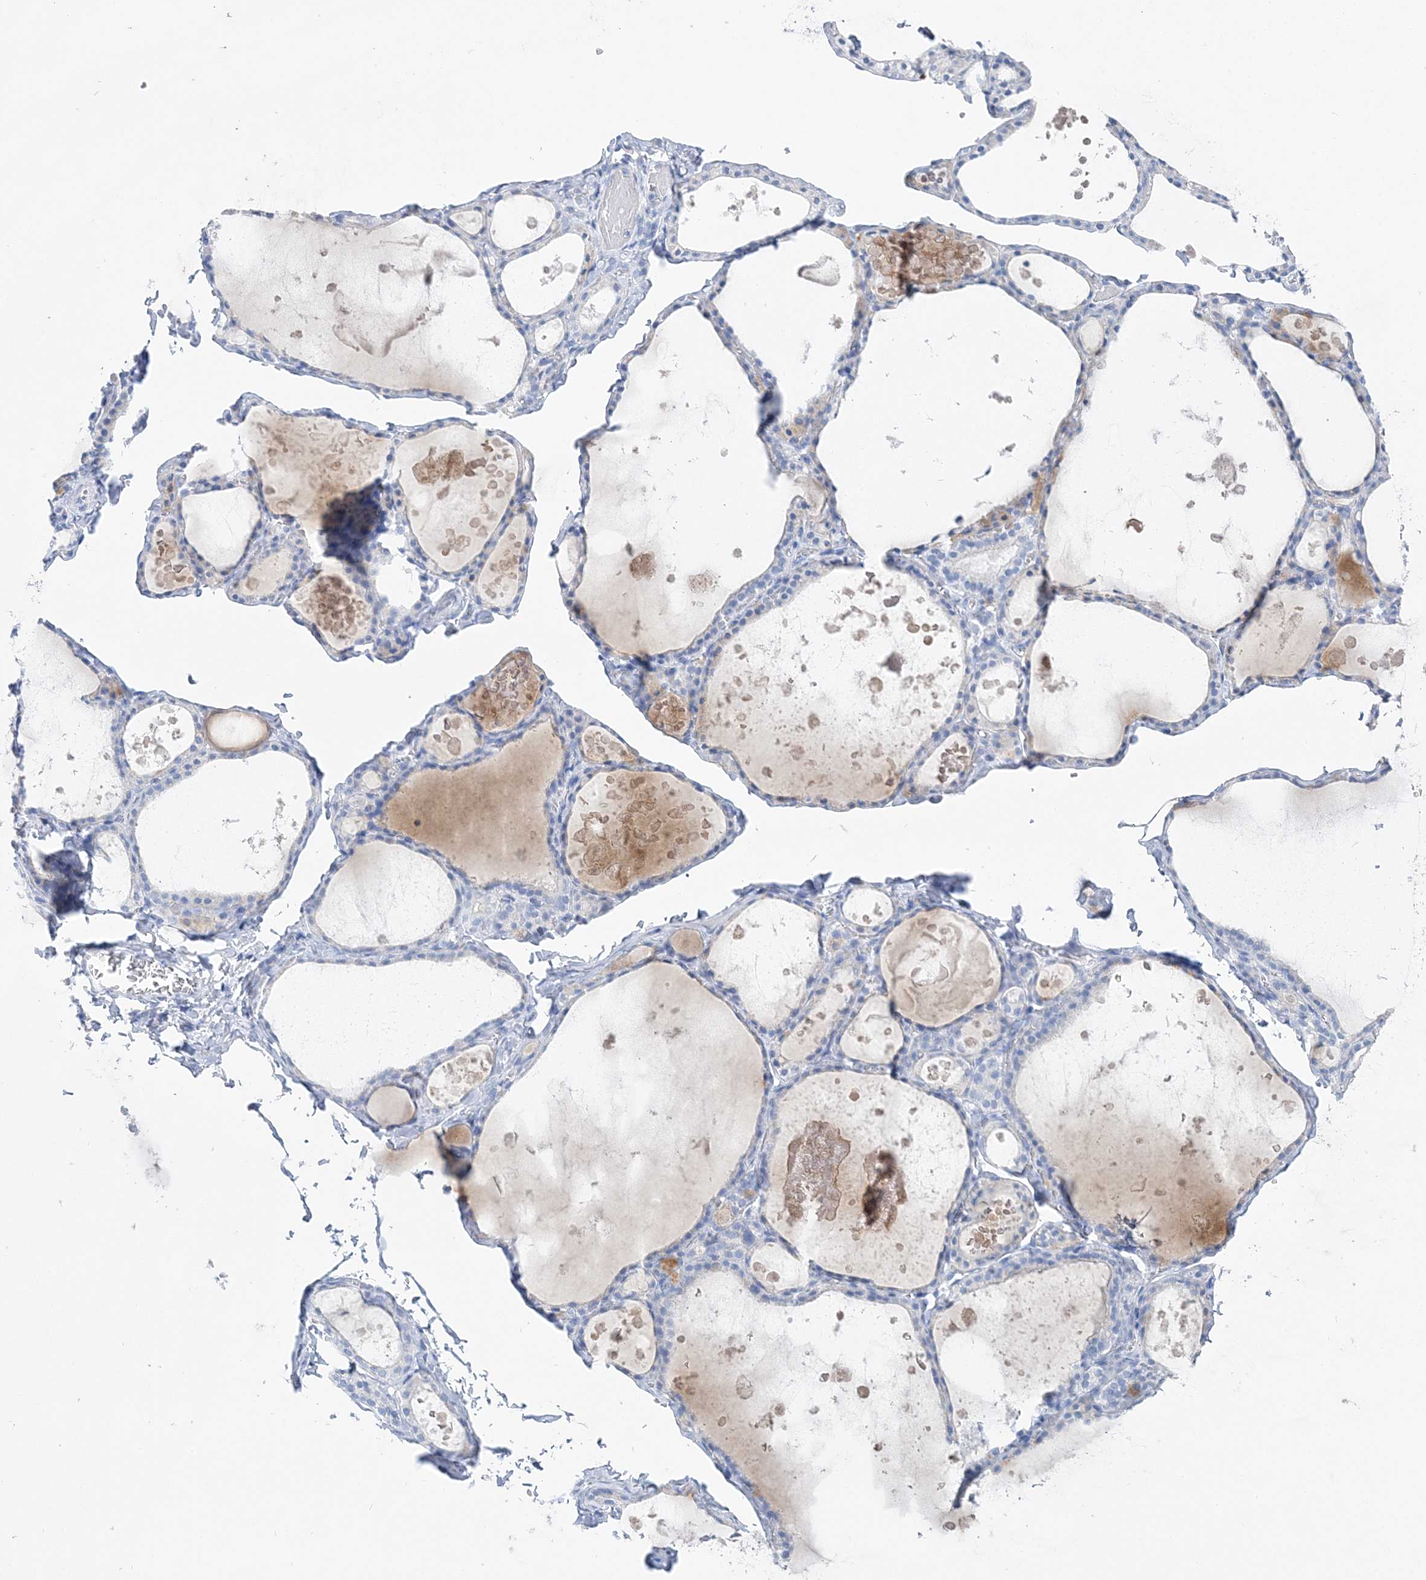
{"staining": {"intensity": "negative", "quantity": "none", "location": "none"}, "tissue": "thyroid gland", "cell_type": "Glandular cells", "image_type": "normal", "snomed": [{"axis": "morphology", "description": "Normal tissue, NOS"}, {"axis": "topography", "description": "Thyroid gland"}], "caption": "Glandular cells are negative for brown protein staining in unremarkable thyroid gland. The staining is performed using DAB (3,3'-diaminobenzidine) brown chromogen with nuclei counter-stained in using hematoxylin.", "gene": "TSPYL6", "patient": {"sex": "male", "age": 56}}